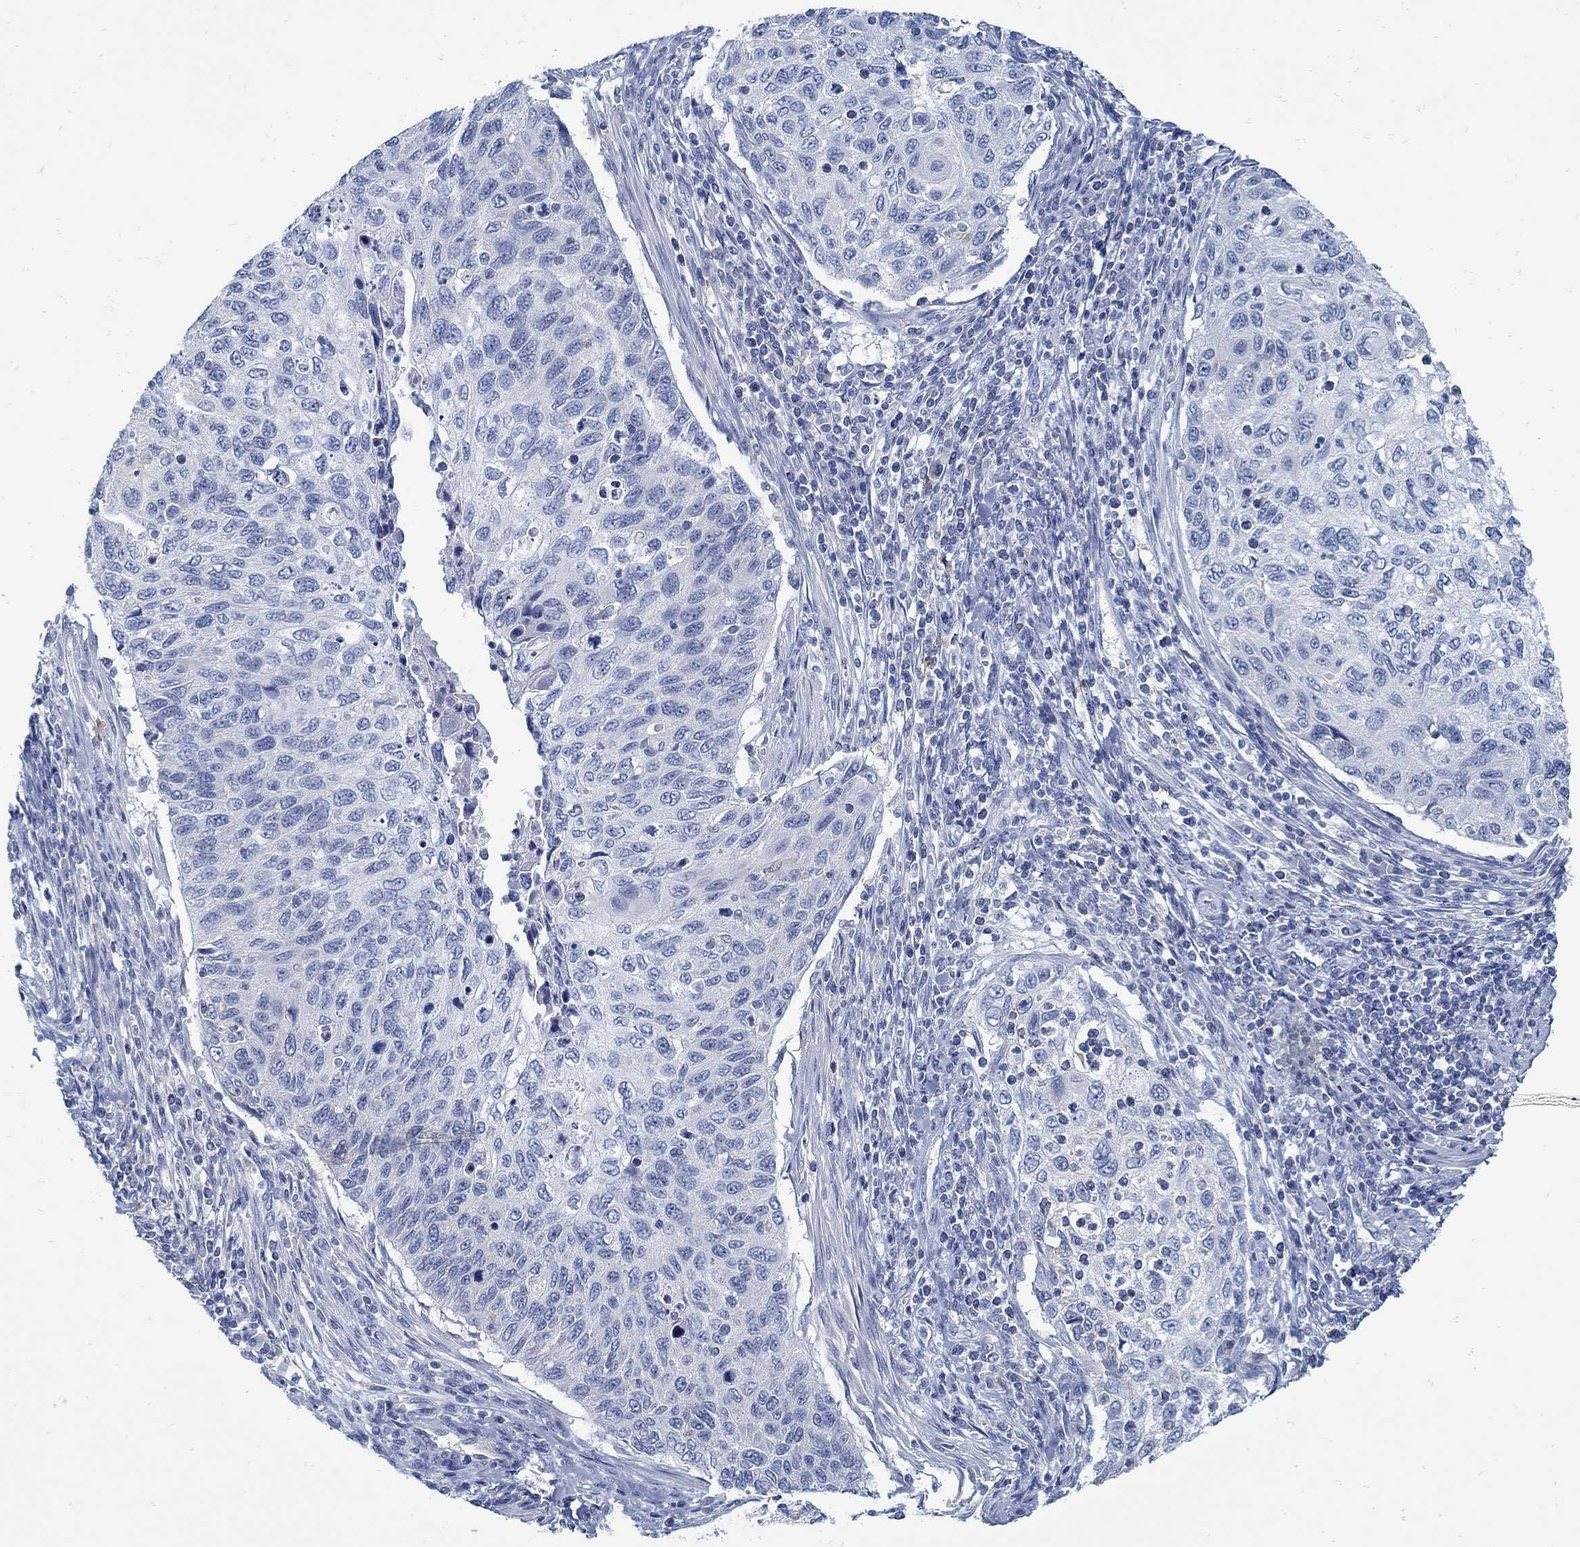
{"staining": {"intensity": "negative", "quantity": "none", "location": "none"}, "tissue": "cervical cancer", "cell_type": "Tumor cells", "image_type": "cancer", "snomed": [{"axis": "morphology", "description": "Squamous cell carcinoma, NOS"}, {"axis": "topography", "description": "Cervix"}], "caption": "Human cervical cancer (squamous cell carcinoma) stained for a protein using immunohistochemistry (IHC) displays no staining in tumor cells.", "gene": "ZFAND4", "patient": {"sex": "female", "age": 70}}